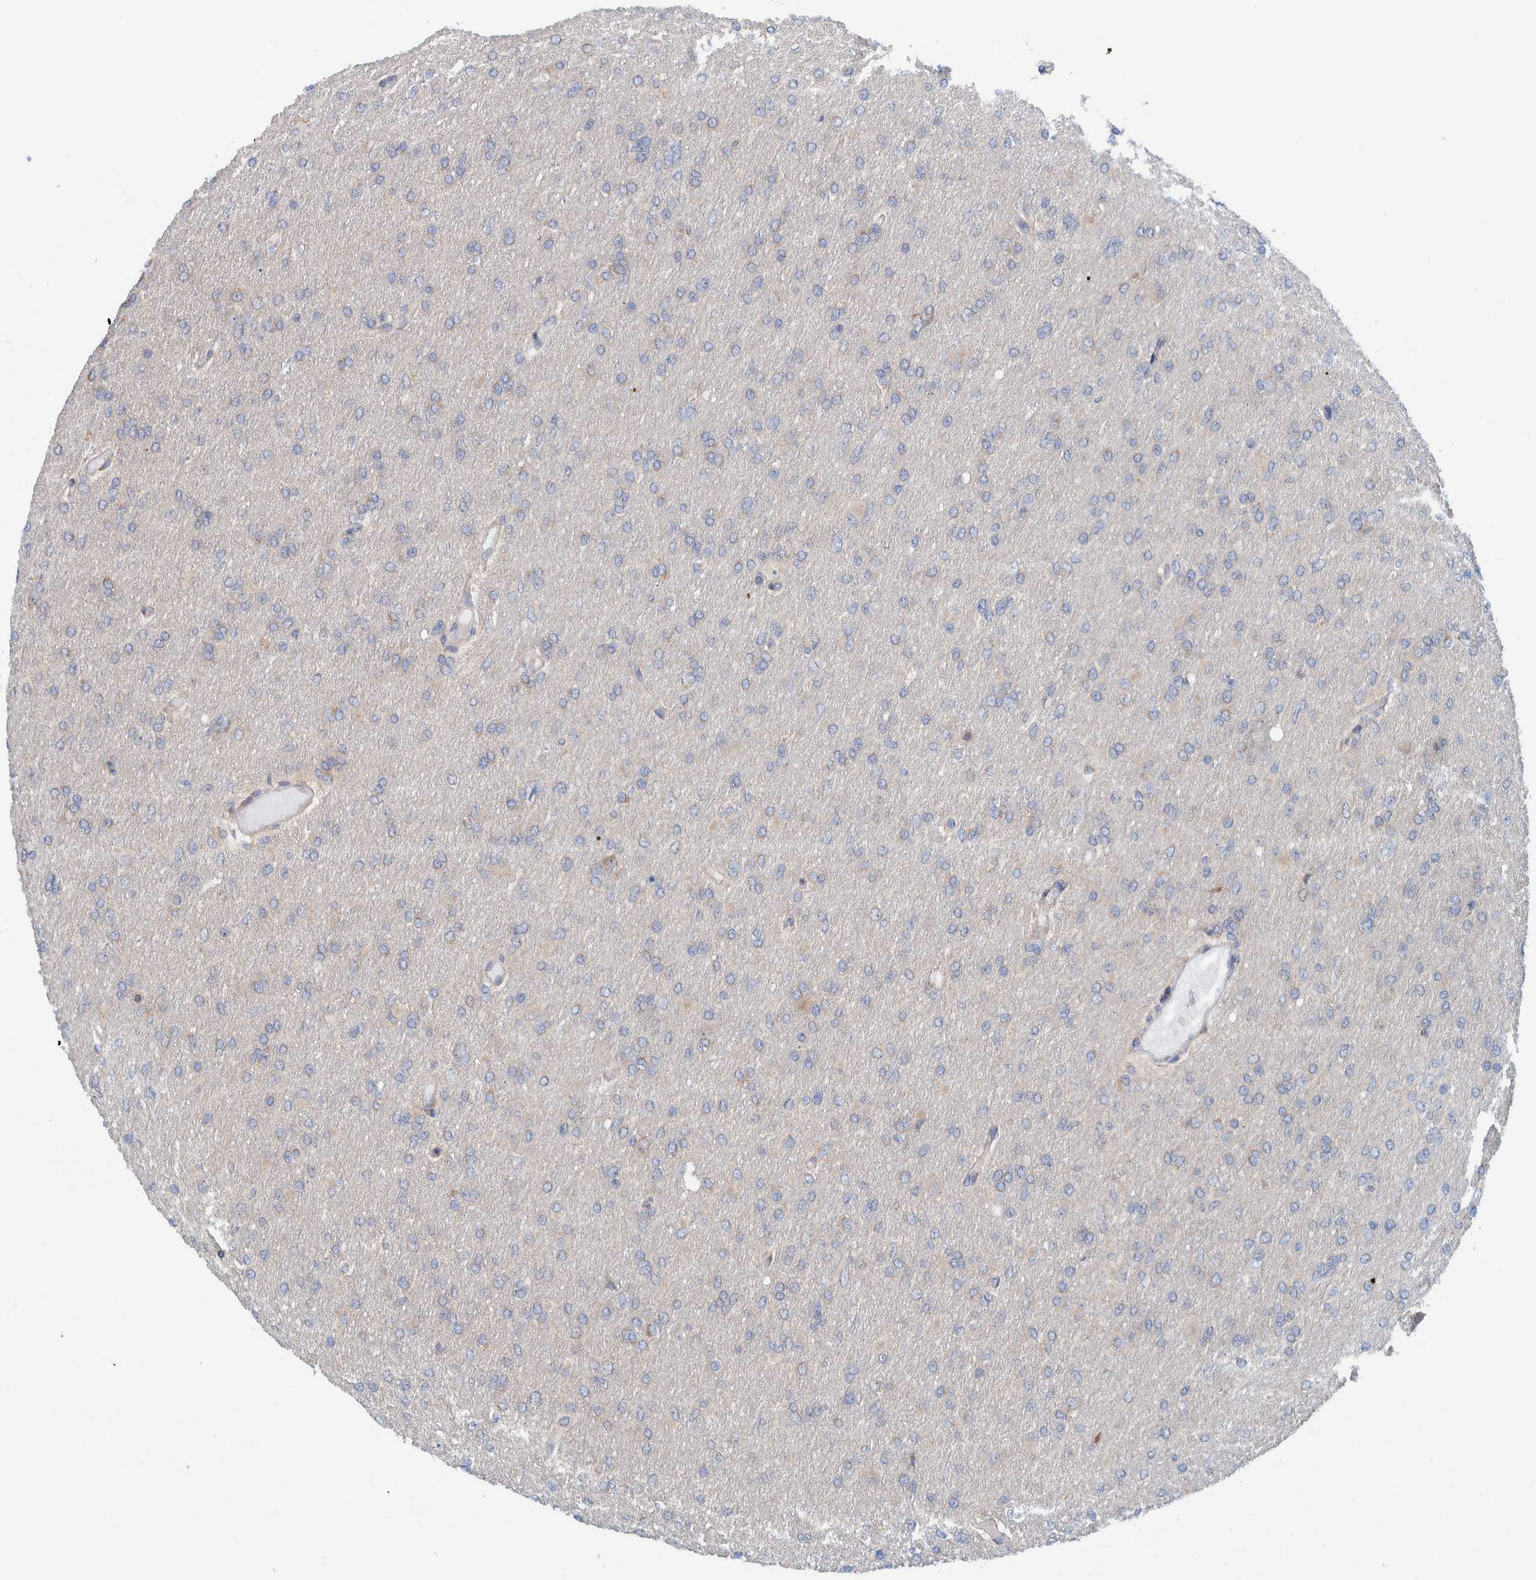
{"staining": {"intensity": "negative", "quantity": "none", "location": "none"}, "tissue": "glioma", "cell_type": "Tumor cells", "image_type": "cancer", "snomed": [{"axis": "morphology", "description": "Glioma, malignant, High grade"}, {"axis": "topography", "description": "Cerebral cortex"}], "caption": "IHC of malignant glioma (high-grade) shows no staining in tumor cells.", "gene": "CCM2", "patient": {"sex": "female", "age": 36}}